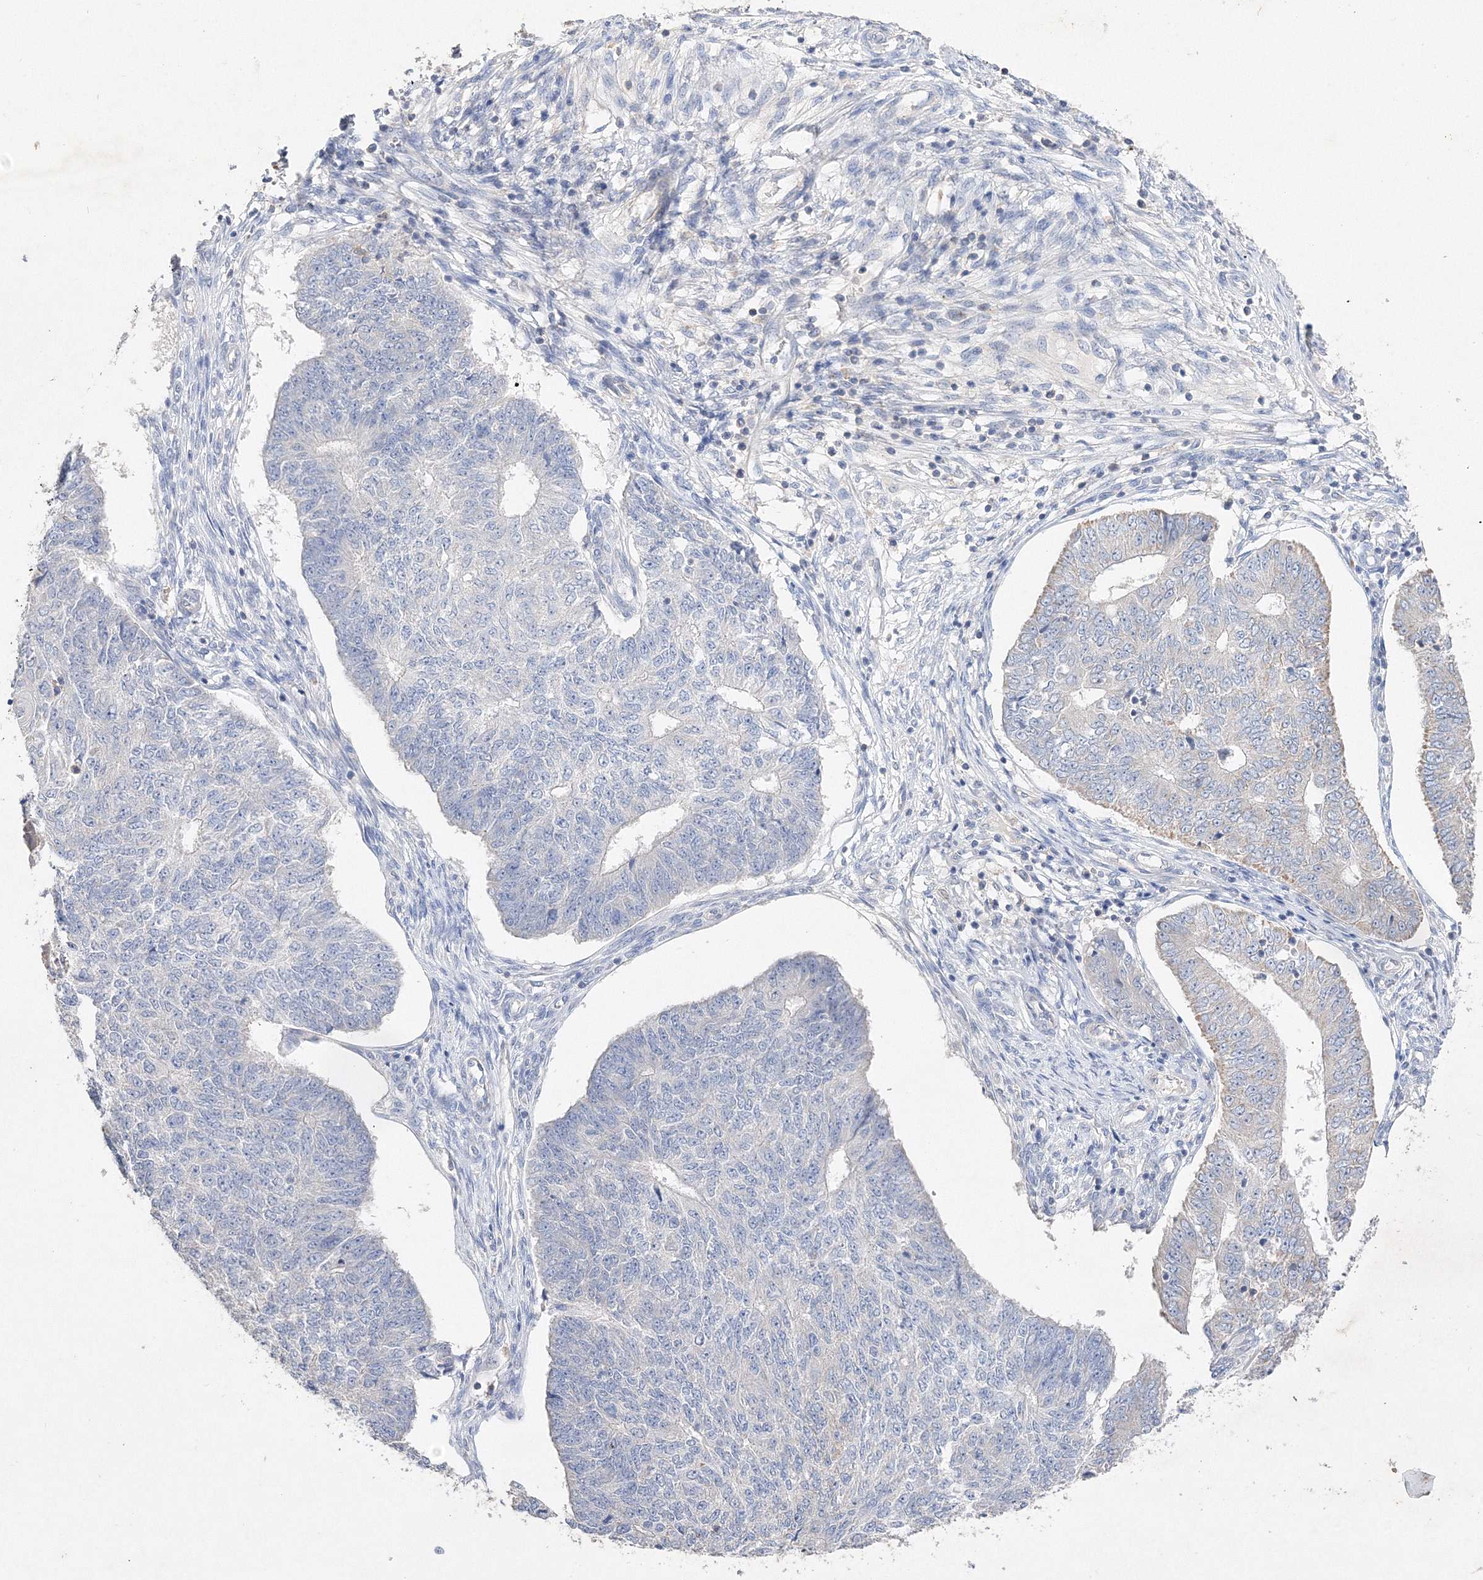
{"staining": {"intensity": "negative", "quantity": "none", "location": "none"}, "tissue": "endometrial cancer", "cell_type": "Tumor cells", "image_type": "cancer", "snomed": [{"axis": "morphology", "description": "Adenocarcinoma, NOS"}, {"axis": "topography", "description": "Endometrium"}], "caption": "This micrograph is of endometrial cancer stained with IHC to label a protein in brown with the nuclei are counter-stained blue. There is no positivity in tumor cells.", "gene": "GLS", "patient": {"sex": "female", "age": 32}}